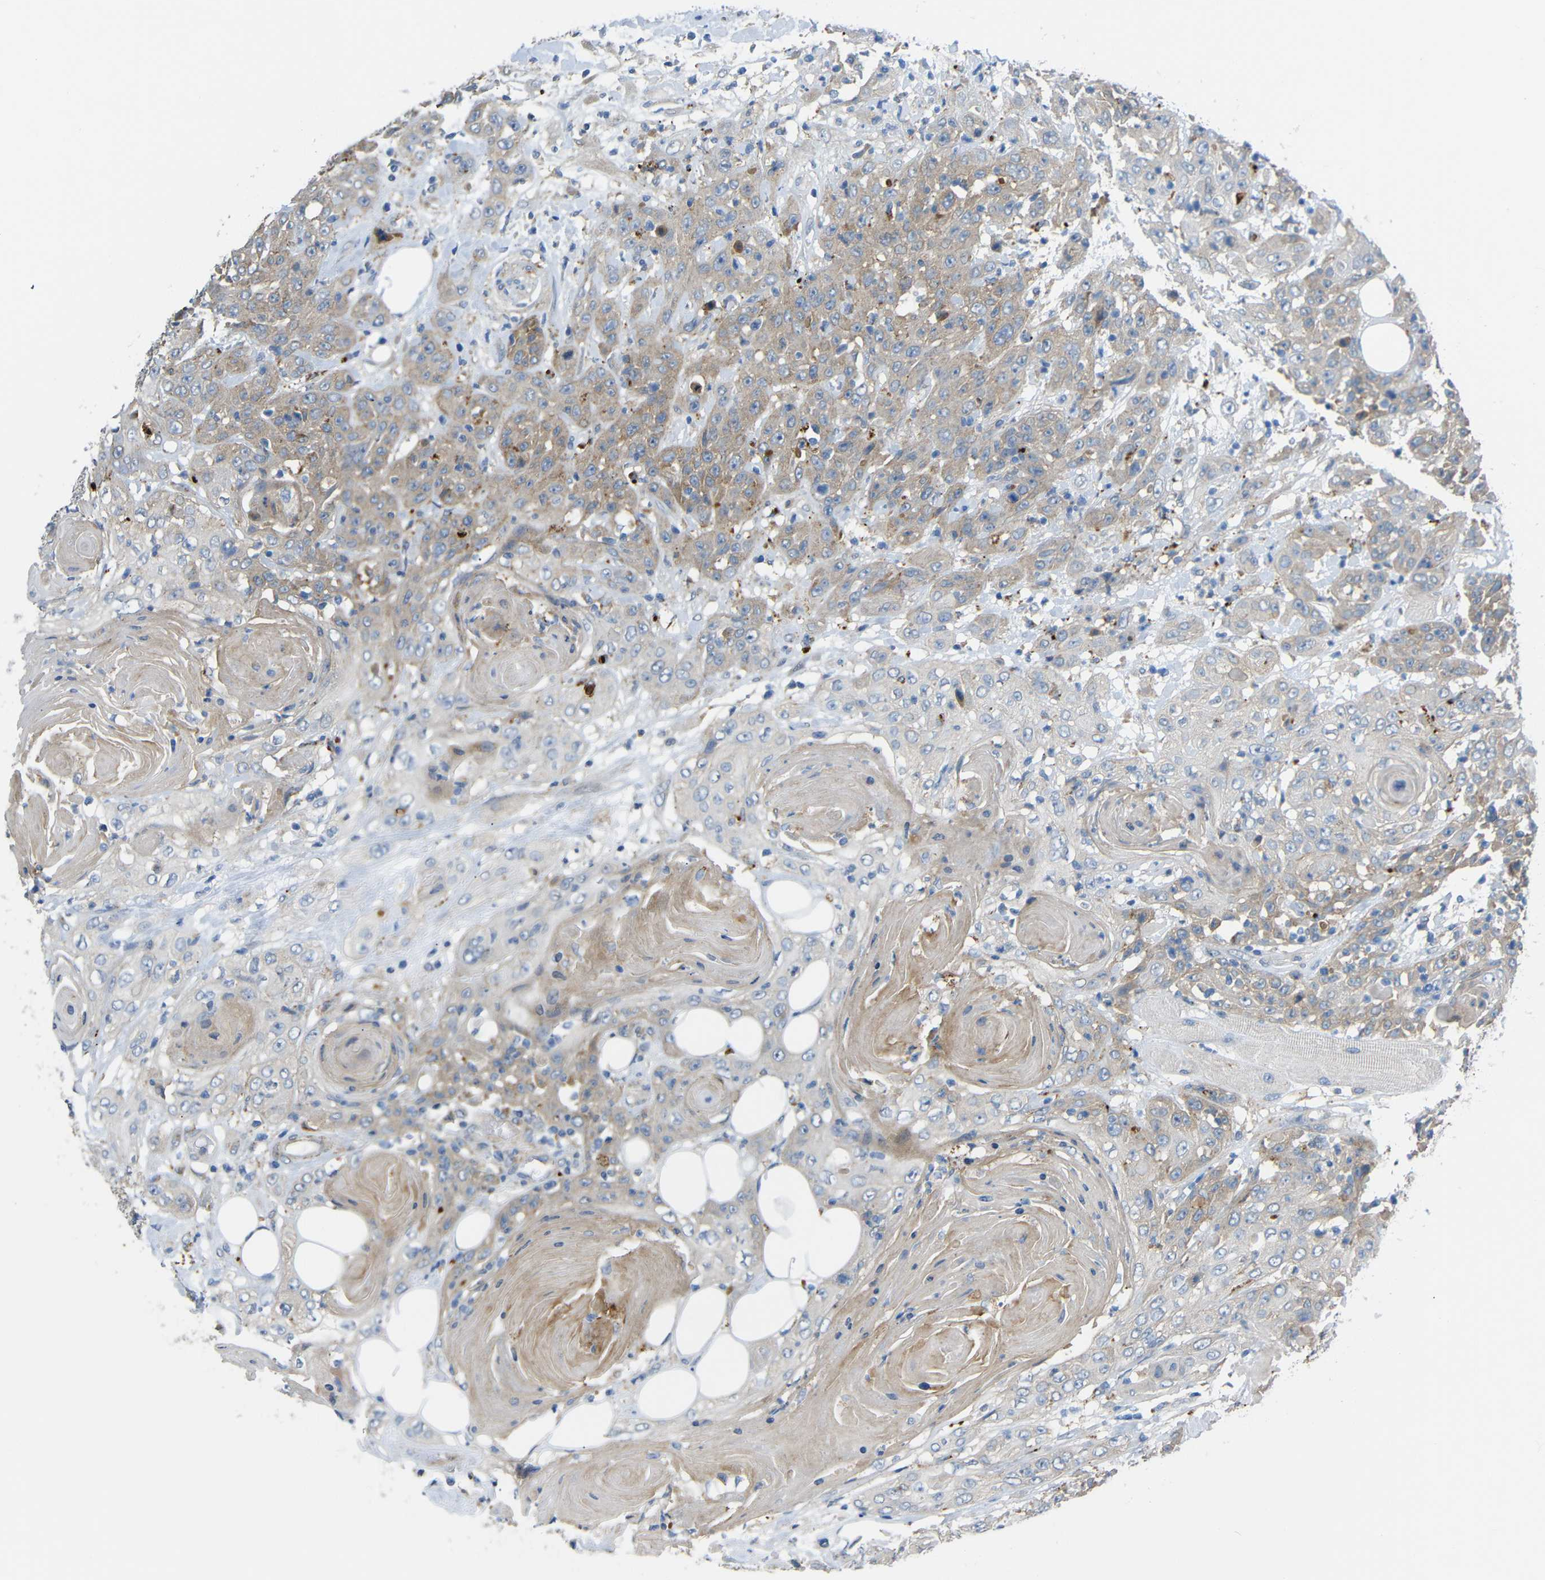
{"staining": {"intensity": "moderate", "quantity": ">75%", "location": "cytoplasmic/membranous"}, "tissue": "head and neck cancer", "cell_type": "Tumor cells", "image_type": "cancer", "snomed": [{"axis": "morphology", "description": "Squamous cell carcinoma, NOS"}, {"axis": "topography", "description": "Head-Neck"}], "caption": "Protein analysis of head and neck cancer (squamous cell carcinoma) tissue displays moderate cytoplasmic/membranous expression in about >75% of tumor cells. The protein of interest is shown in brown color, while the nuclei are stained blue.", "gene": "SYPL1", "patient": {"sex": "female", "age": 84}}